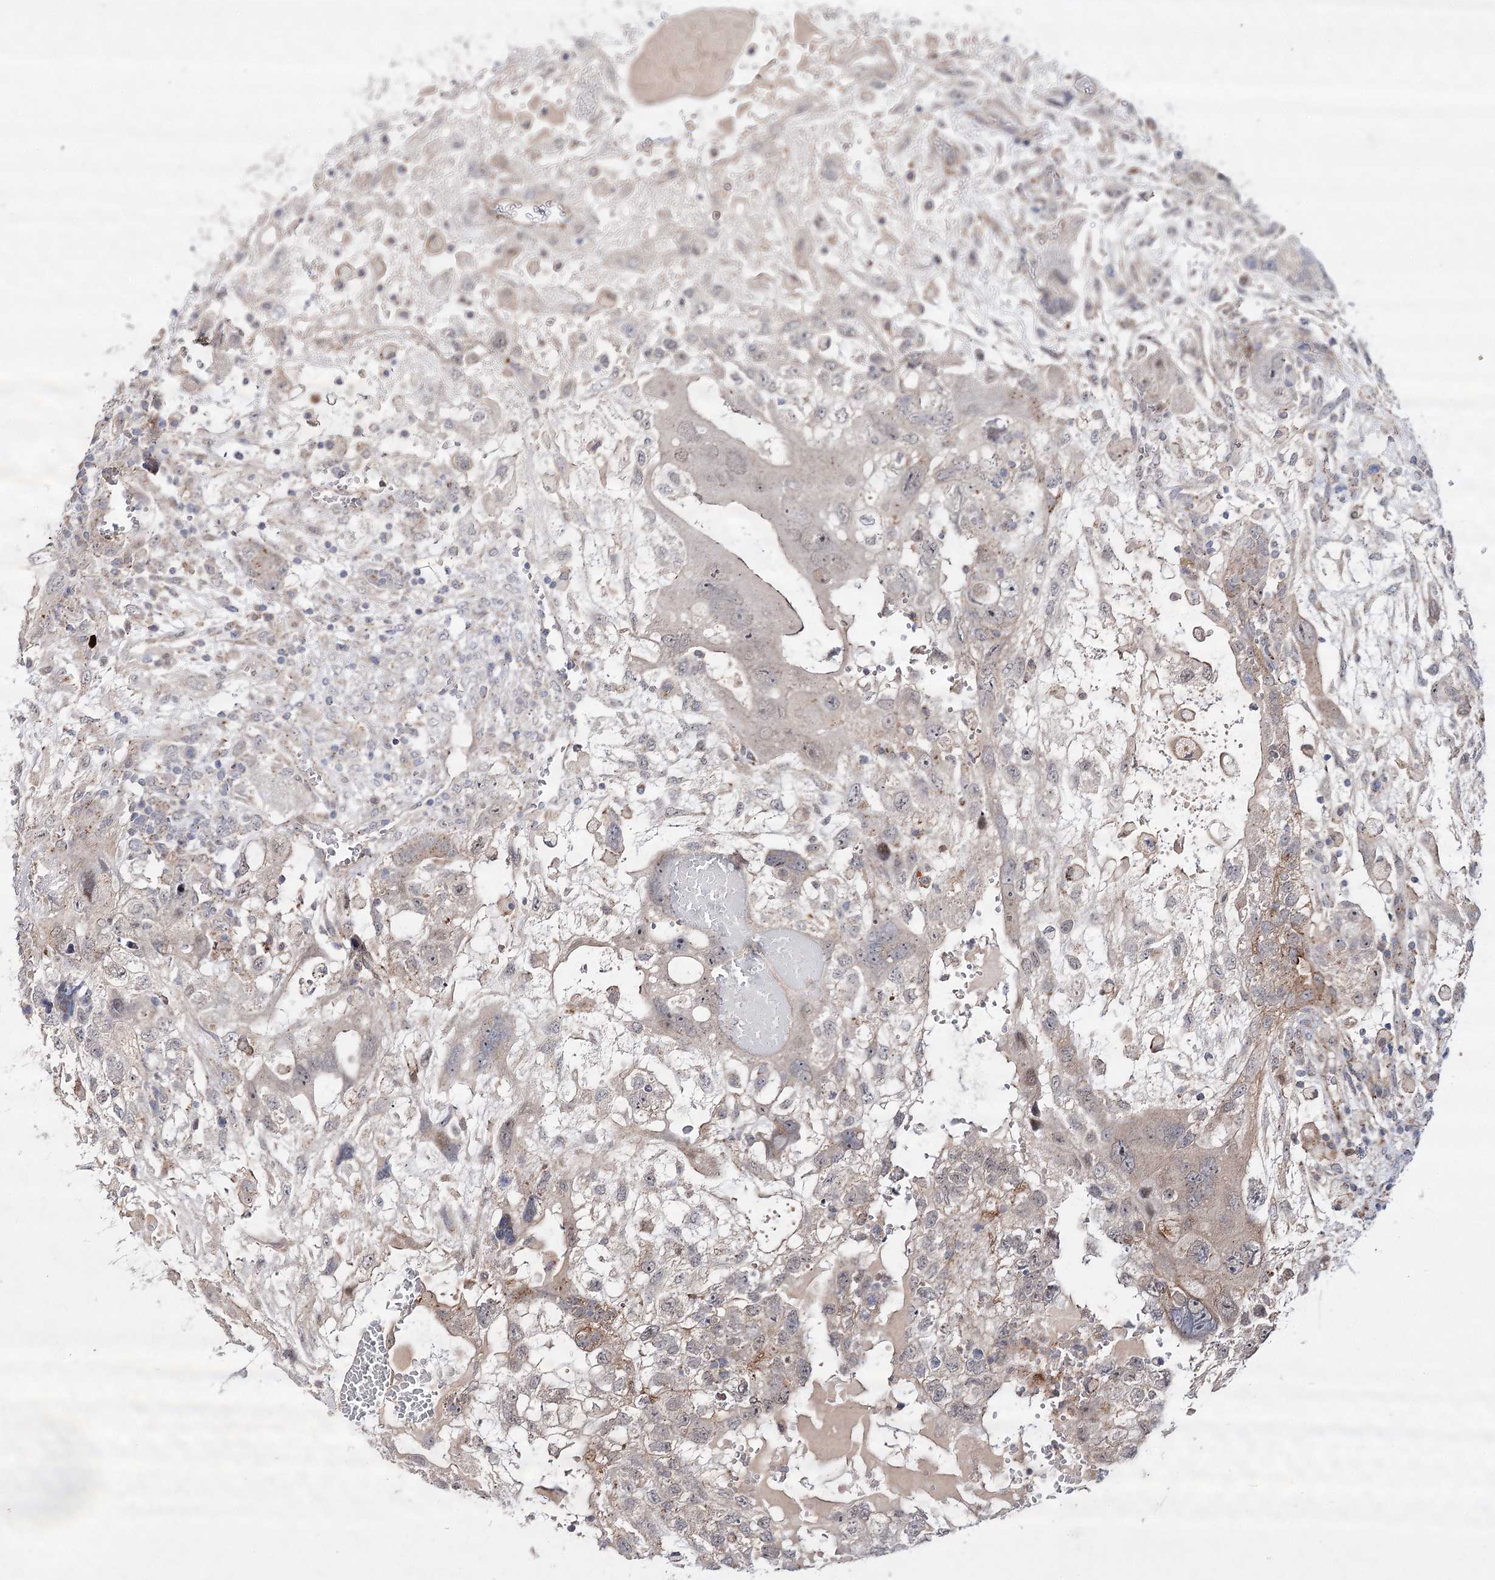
{"staining": {"intensity": "moderate", "quantity": "<25%", "location": "cytoplasmic/membranous"}, "tissue": "testis cancer", "cell_type": "Tumor cells", "image_type": "cancer", "snomed": [{"axis": "morphology", "description": "Carcinoma, Embryonal, NOS"}, {"axis": "topography", "description": "Testis"}], "caption": "Testis cancer stained for a protein displays moderate cytoplasmic/membranous positivity in tumor cells.", "gene": "ARHGAP32", "patient": {"sex": "male", "age": 36}}